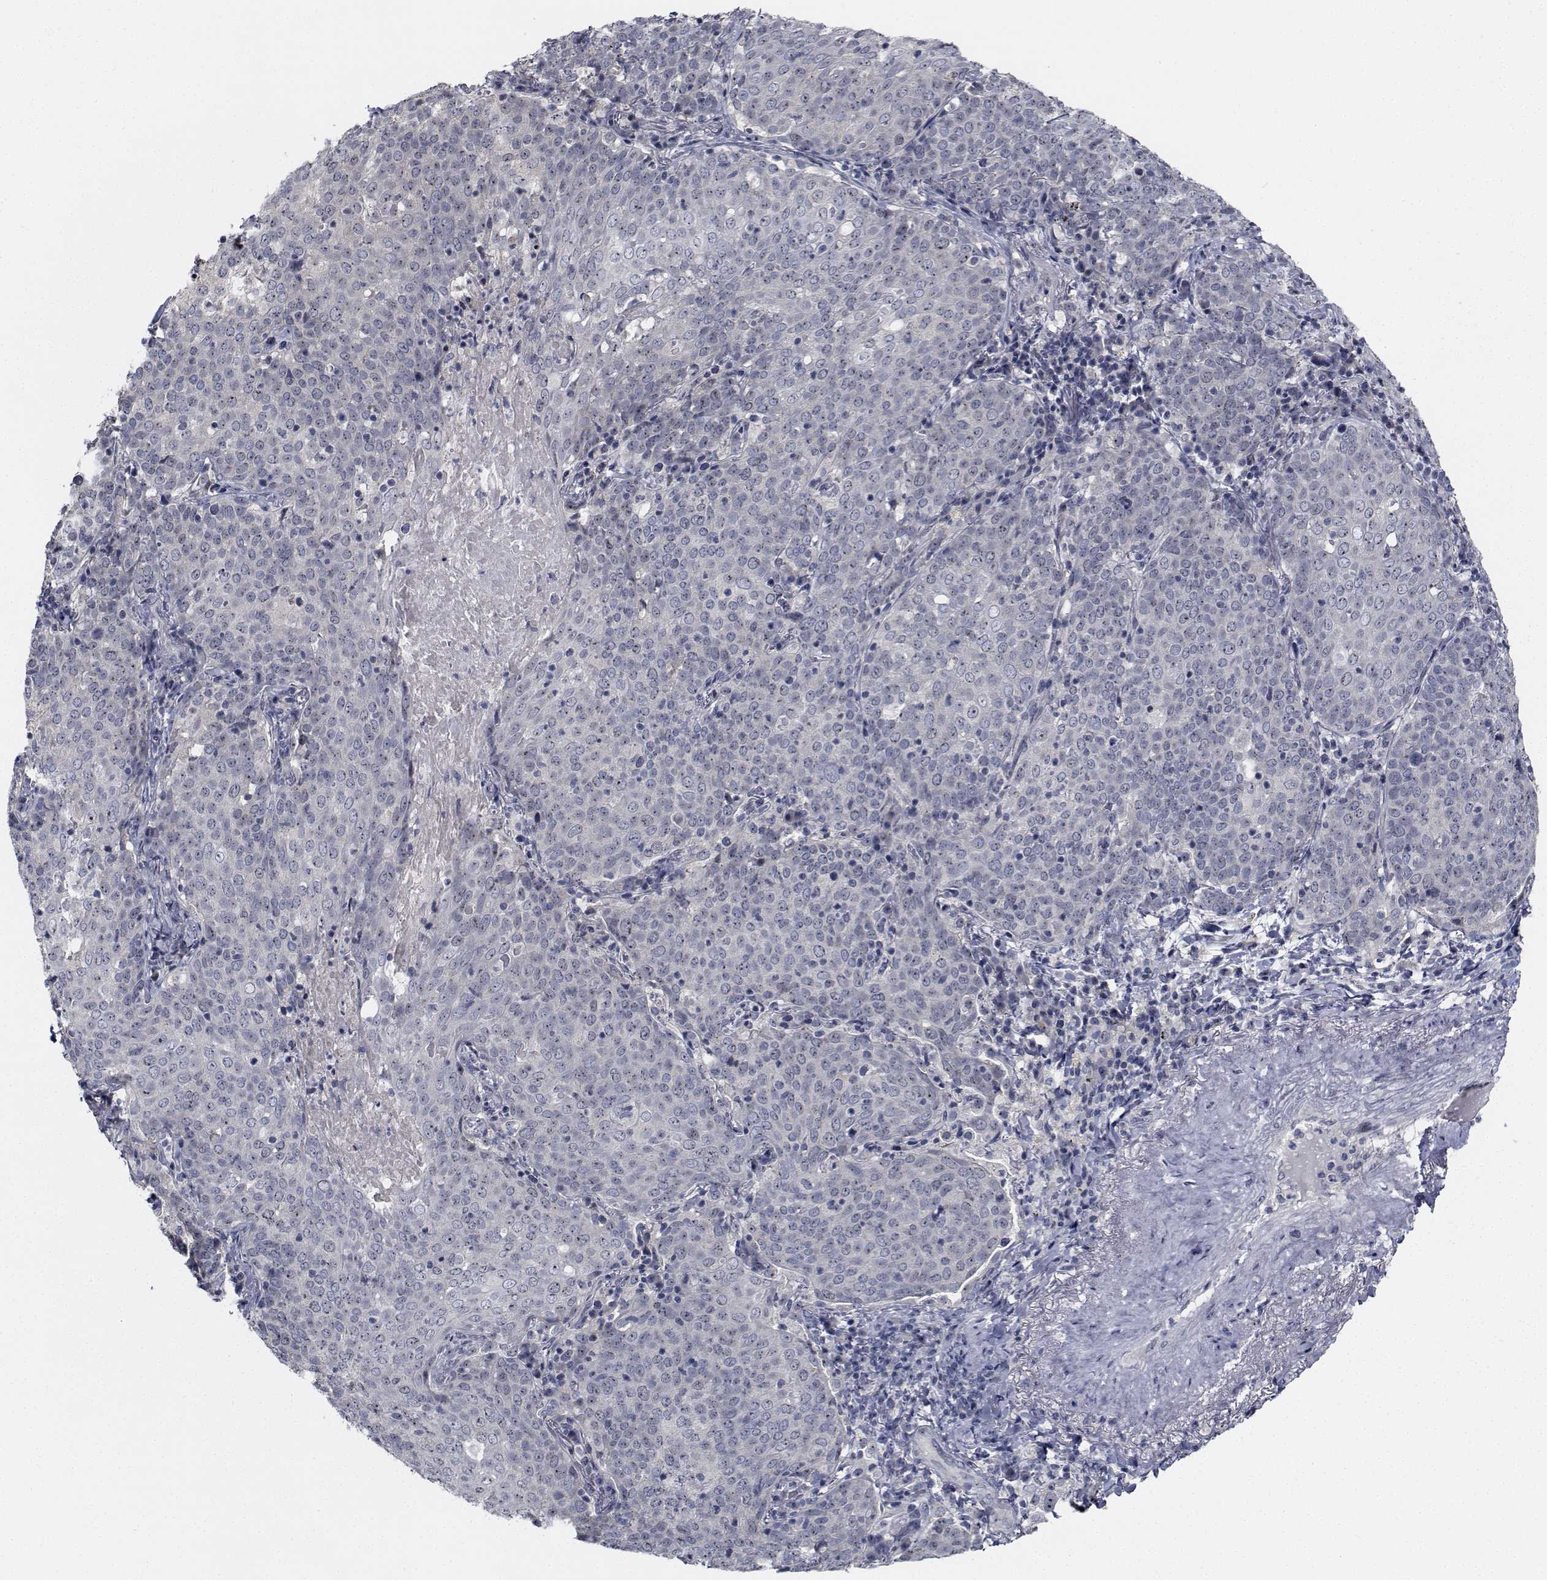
{"staining": {"intensity": "moderate", "quantity": "25%-75%", "location": "nuclear"}, "tissue": "lung cancer", "cell_type": "Tumor cells", "image_type": "cancer", "snomed": [{"axis": "morphology", "description": "Squamous cell carcinoma, NOS"}, {"axis": "topography", "description": "Lung"}], "caption": "This micrograph displays IHC staining of lung cancer (squamous cell carcinoma), with medium moderate nuclear staining in about 25%-75% of tumor cells.", "gene": "NVL", "patient": {"sex": "male", "age": 82}}